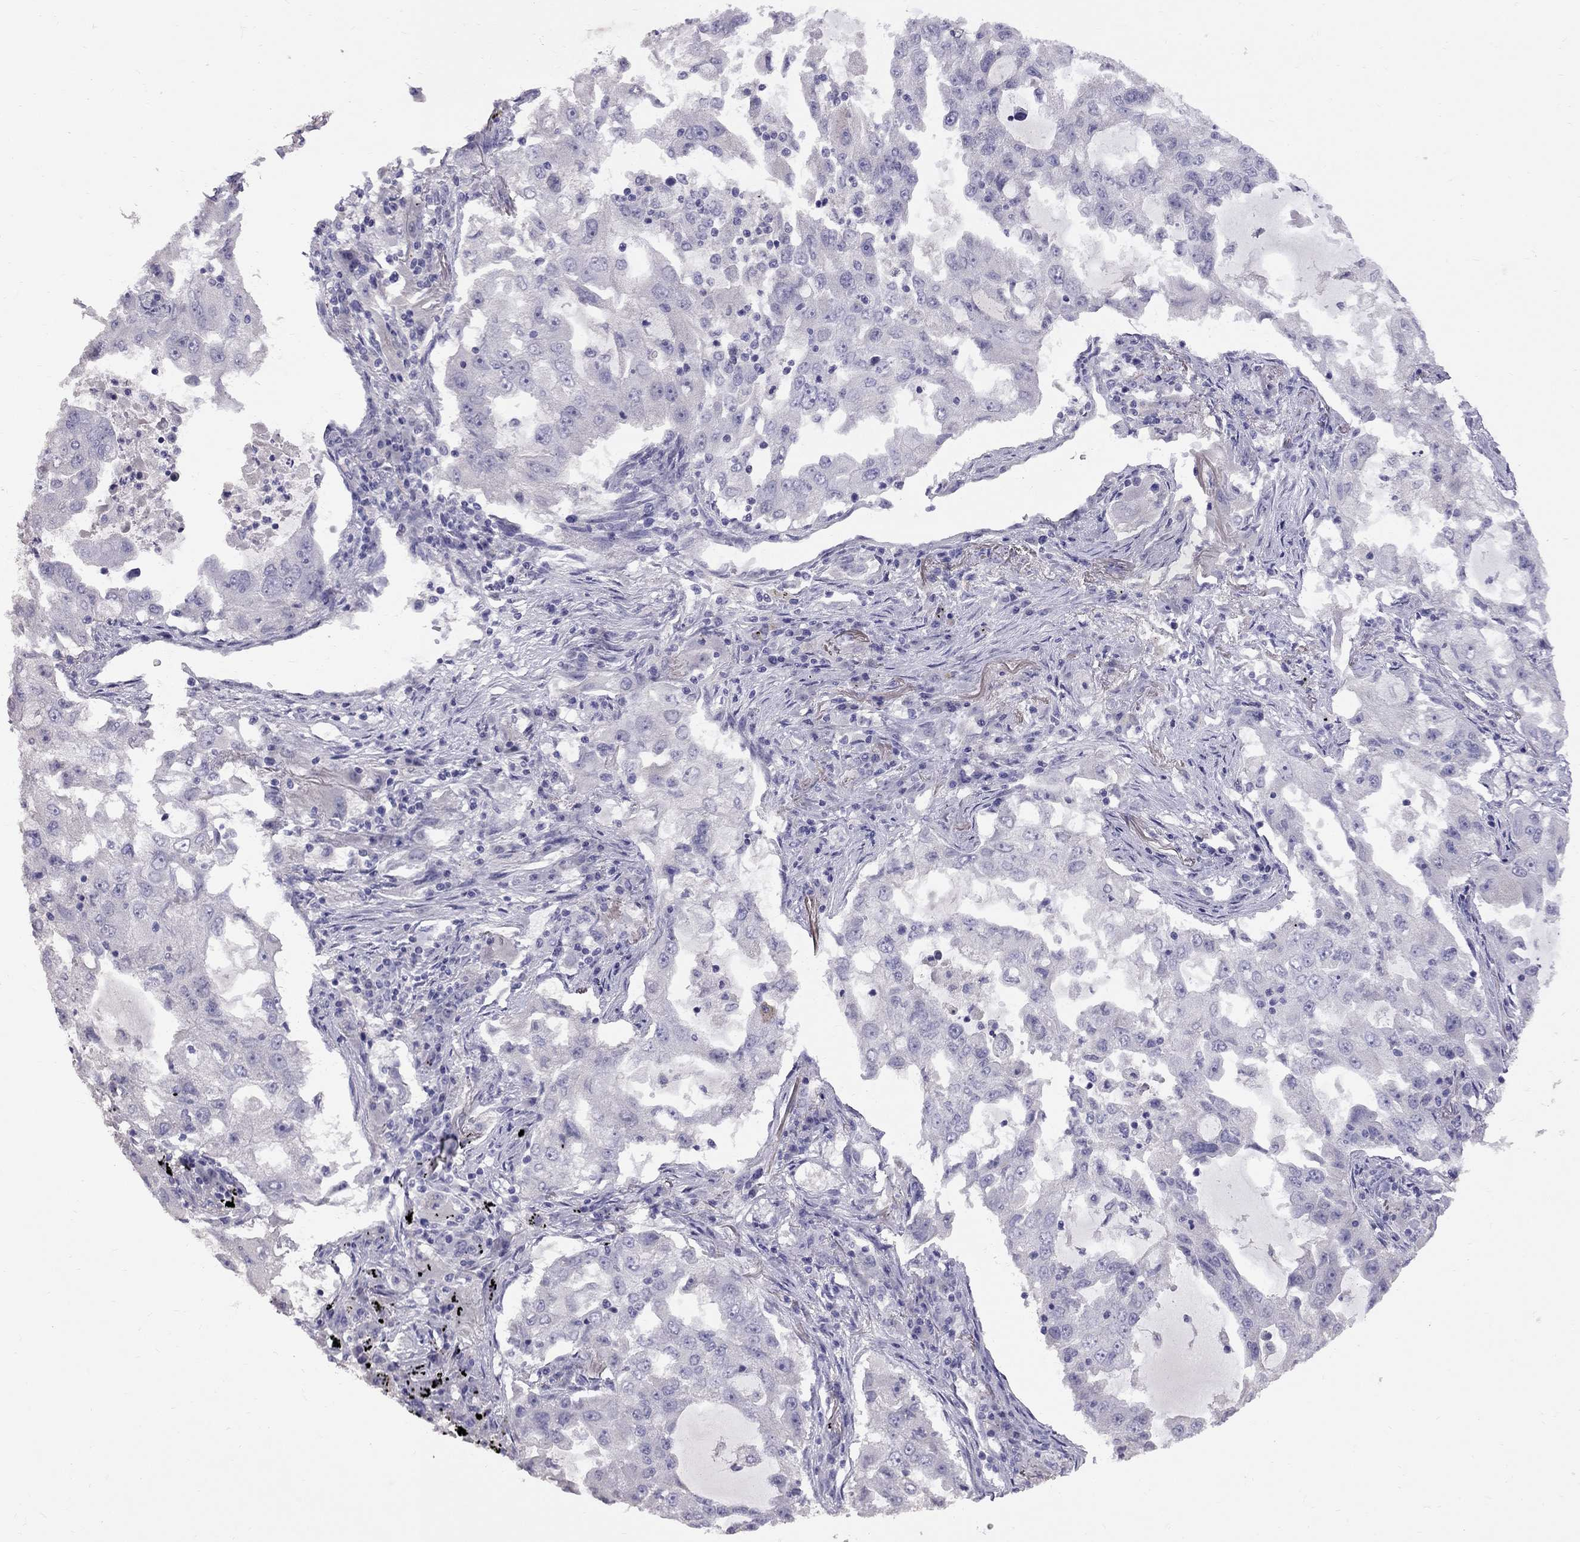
{"staining": {"intensity": "negative", "quantity": "none", "location": "none"}, "tissue": "lung cancer", "cell_type": "Tumor cells", "image_type": "cancer", "snomed": [{"axis": "morphology", "description": "Adenocarcinoma, NOS"}, {"axis": "topography", "description": "Lung"}], "caption": "Tumor cells show no significant protein staining in lung adenocarcinoma.", "gene": "CFAP91", "patient": {"sex": "female", "age": 61}}